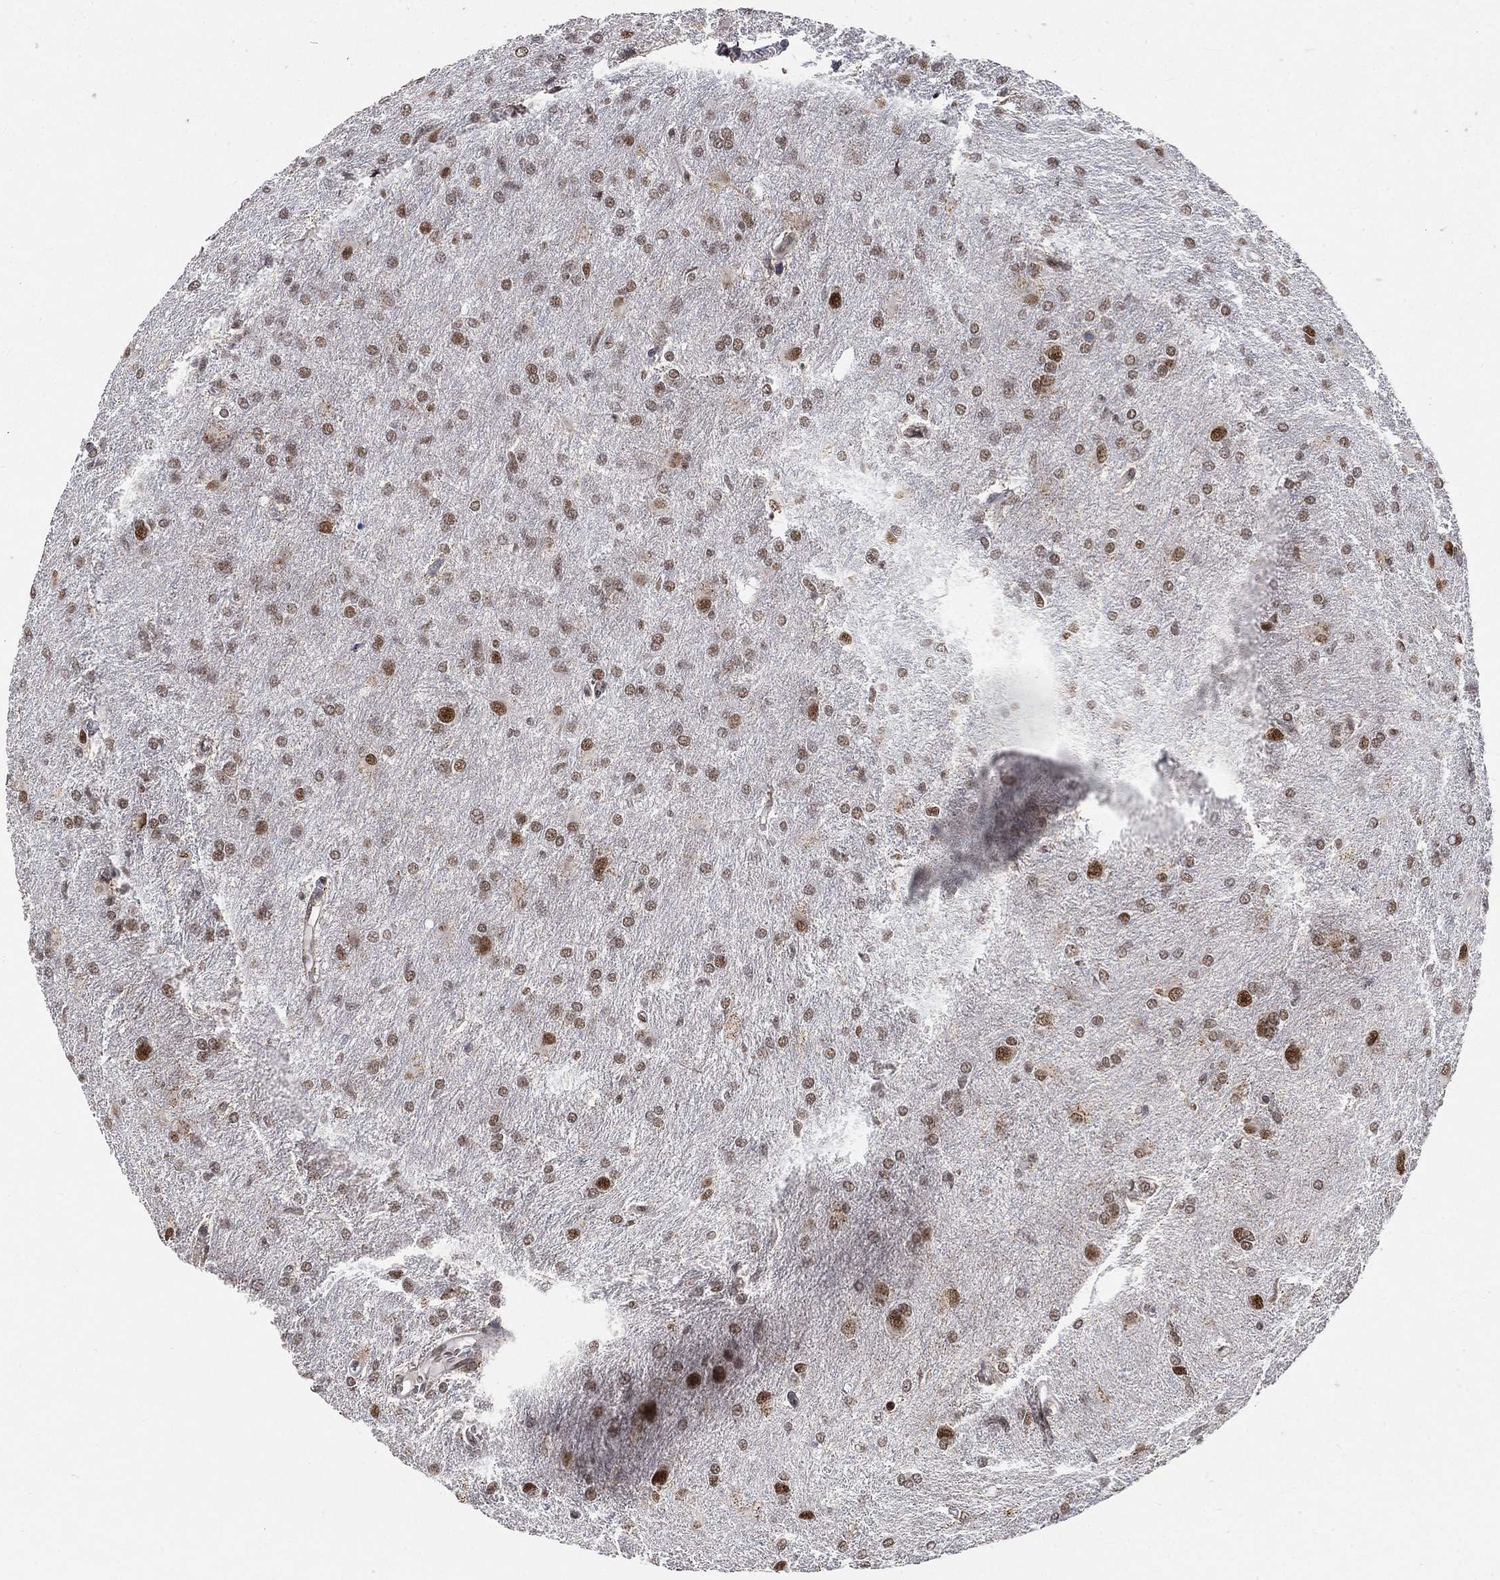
{"staining": {"intensity": "moderate", "quantity": "<25%", "location": "nuclear"}, "tissue": "glioma", "cell_type": "Tumor cells", "image_type": "cancer", "snomed": [{"axis": "morphology", "description": "Glioma, malignant, High grade"}, {"axis": "topography", "description": "Brain"}], "caption": "This is a histology image of IHC staining of malignant glioma (high-grade), which shows moderate staining in the nuclear of tumor cells.", "gene": "YLPM1", "patient": {"sex": "male", "age": 68}}